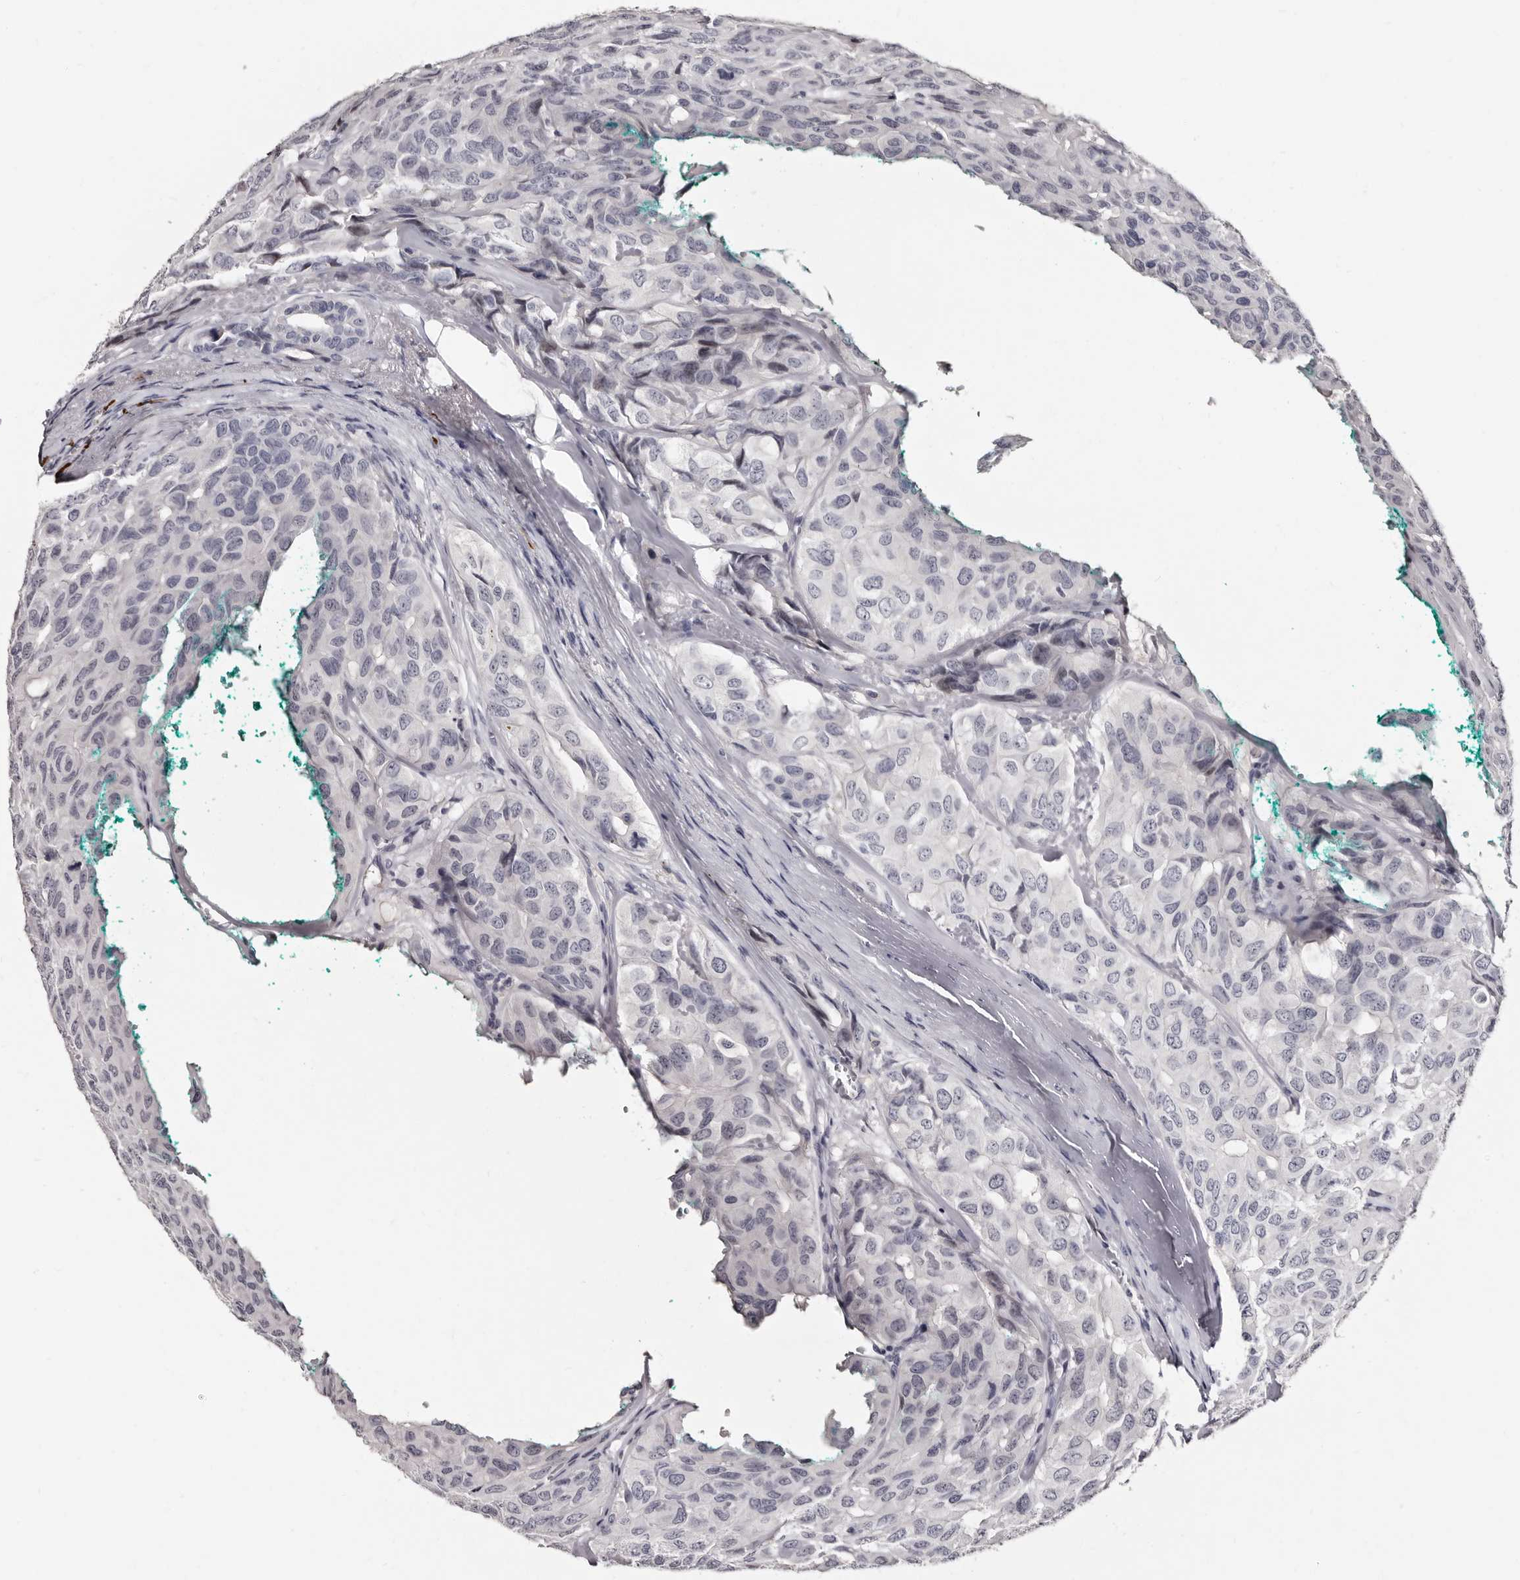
{"staining": {"intensity": "negative", "quantity": "none", "location": "none"}, "tissue": "head and neck cancer", "cell_type": "Tumor cells", "image_type": "cancer", "snomed": [{"axis": "morphology", "description": "Adenocarcinoma, NOS"}, {"axis": "topography", "description": "Salivary gland, NOS"}, {"axis": "topography", "description": "Head-Neck"}], "caption": "Head and neck adenocarcinoma stained for a protein using IHC exhibits no expression tumor cells.", "gene": "TBC1D22B", "patient": {"sex": "female", "age": 76}}